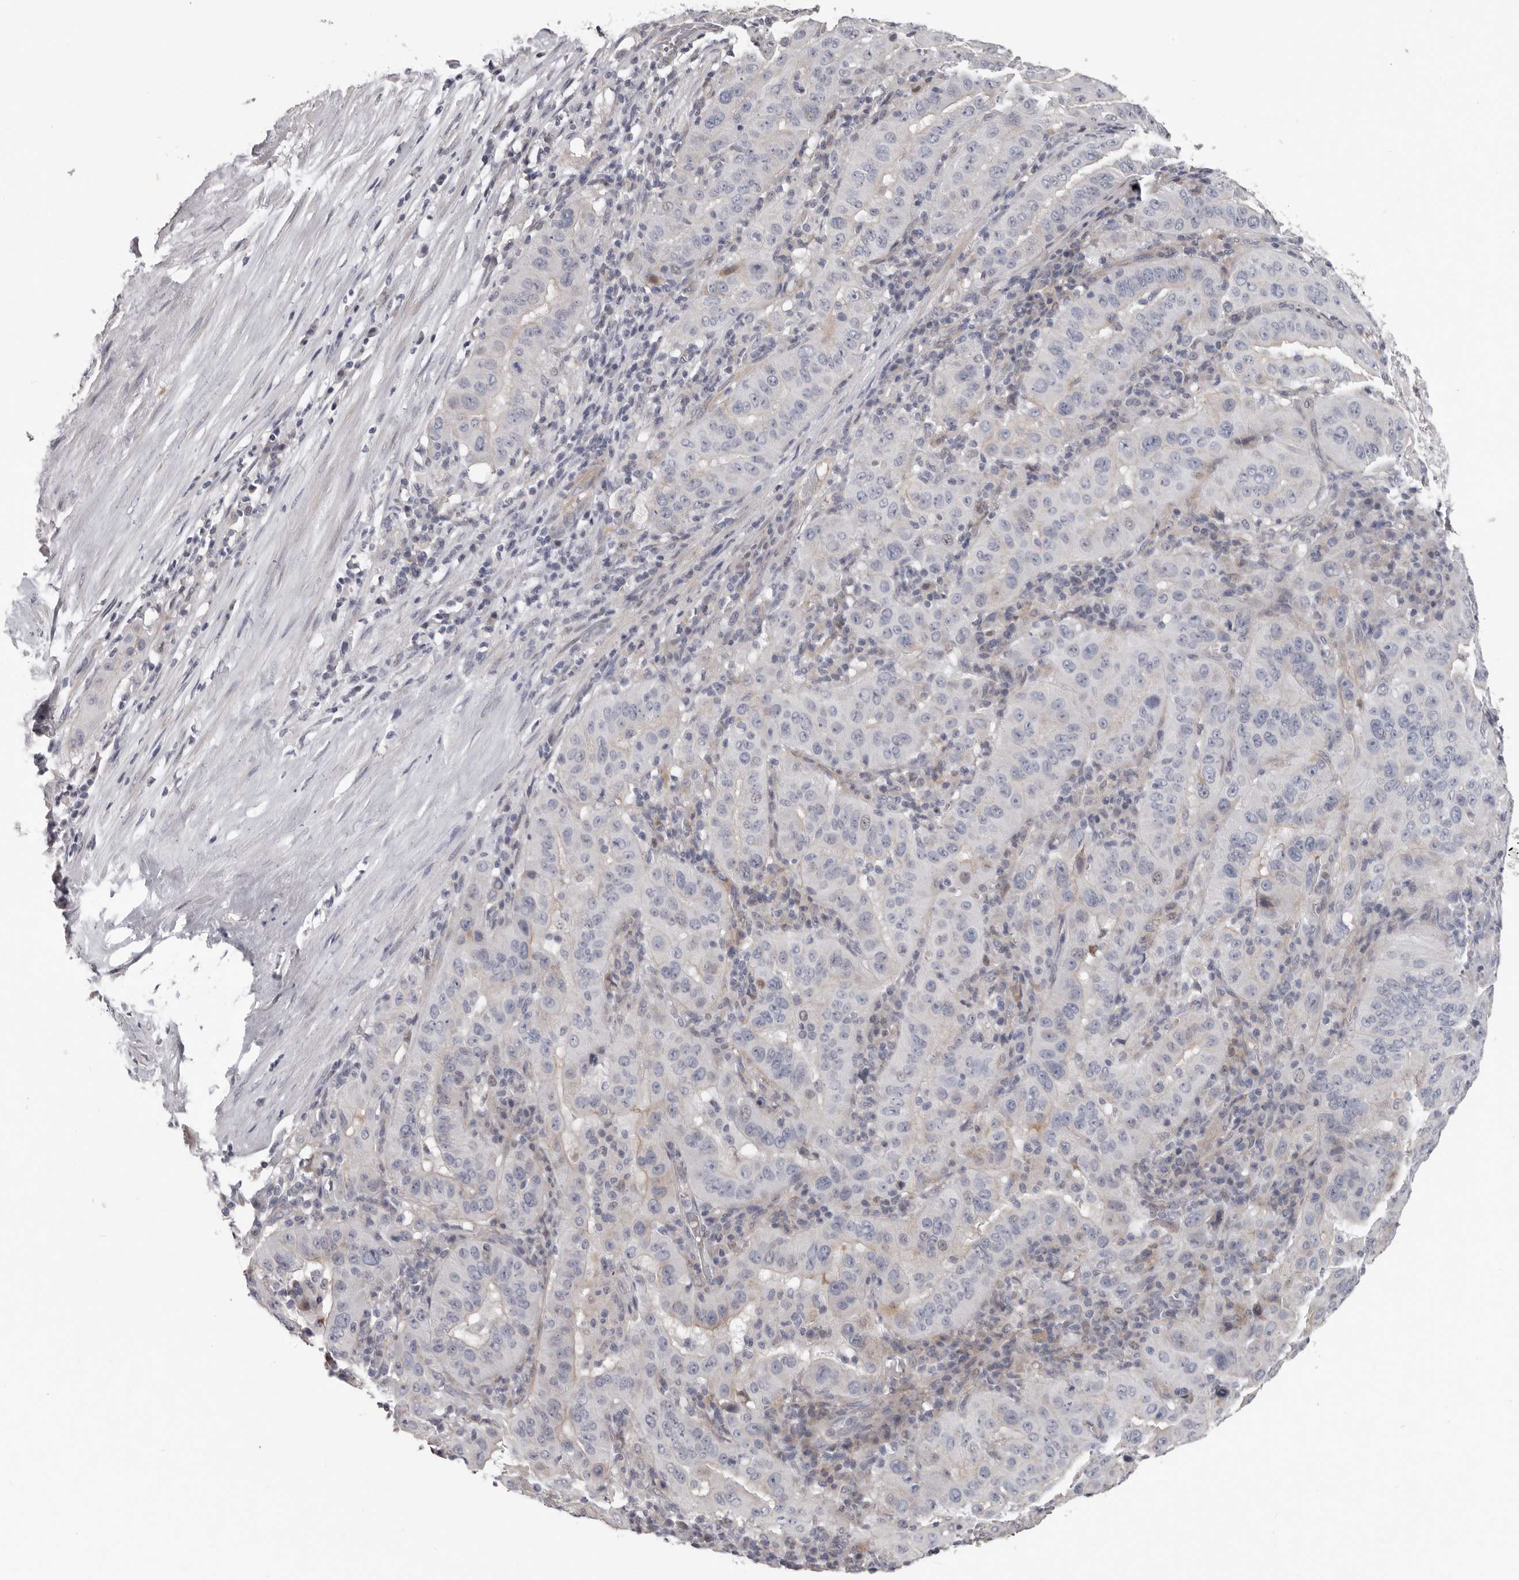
{"staining": {"intensity": "negative", "quantity": "none", "location": "none"}, "tissue": "pancreatic cancer", "cell_type": "Tumor cells", "image_type": "cancer", "snomed": [{"axis": "morphology", "description": "Adenocarcinoma, NOS"}, {"axis": "topography", "description": "Pancreas"}], "caption": "Pancreatic cancer was stained to show a protein in brown. There is no significant staining in tumor cells. The staining was performed using DAB to visualize the protein expression in brown, while the nuclei were stained in blue with hematoxylin (Magnification: 20x).", "gene": "RNF217", "patient": {"sex": "male", "age": 63}}